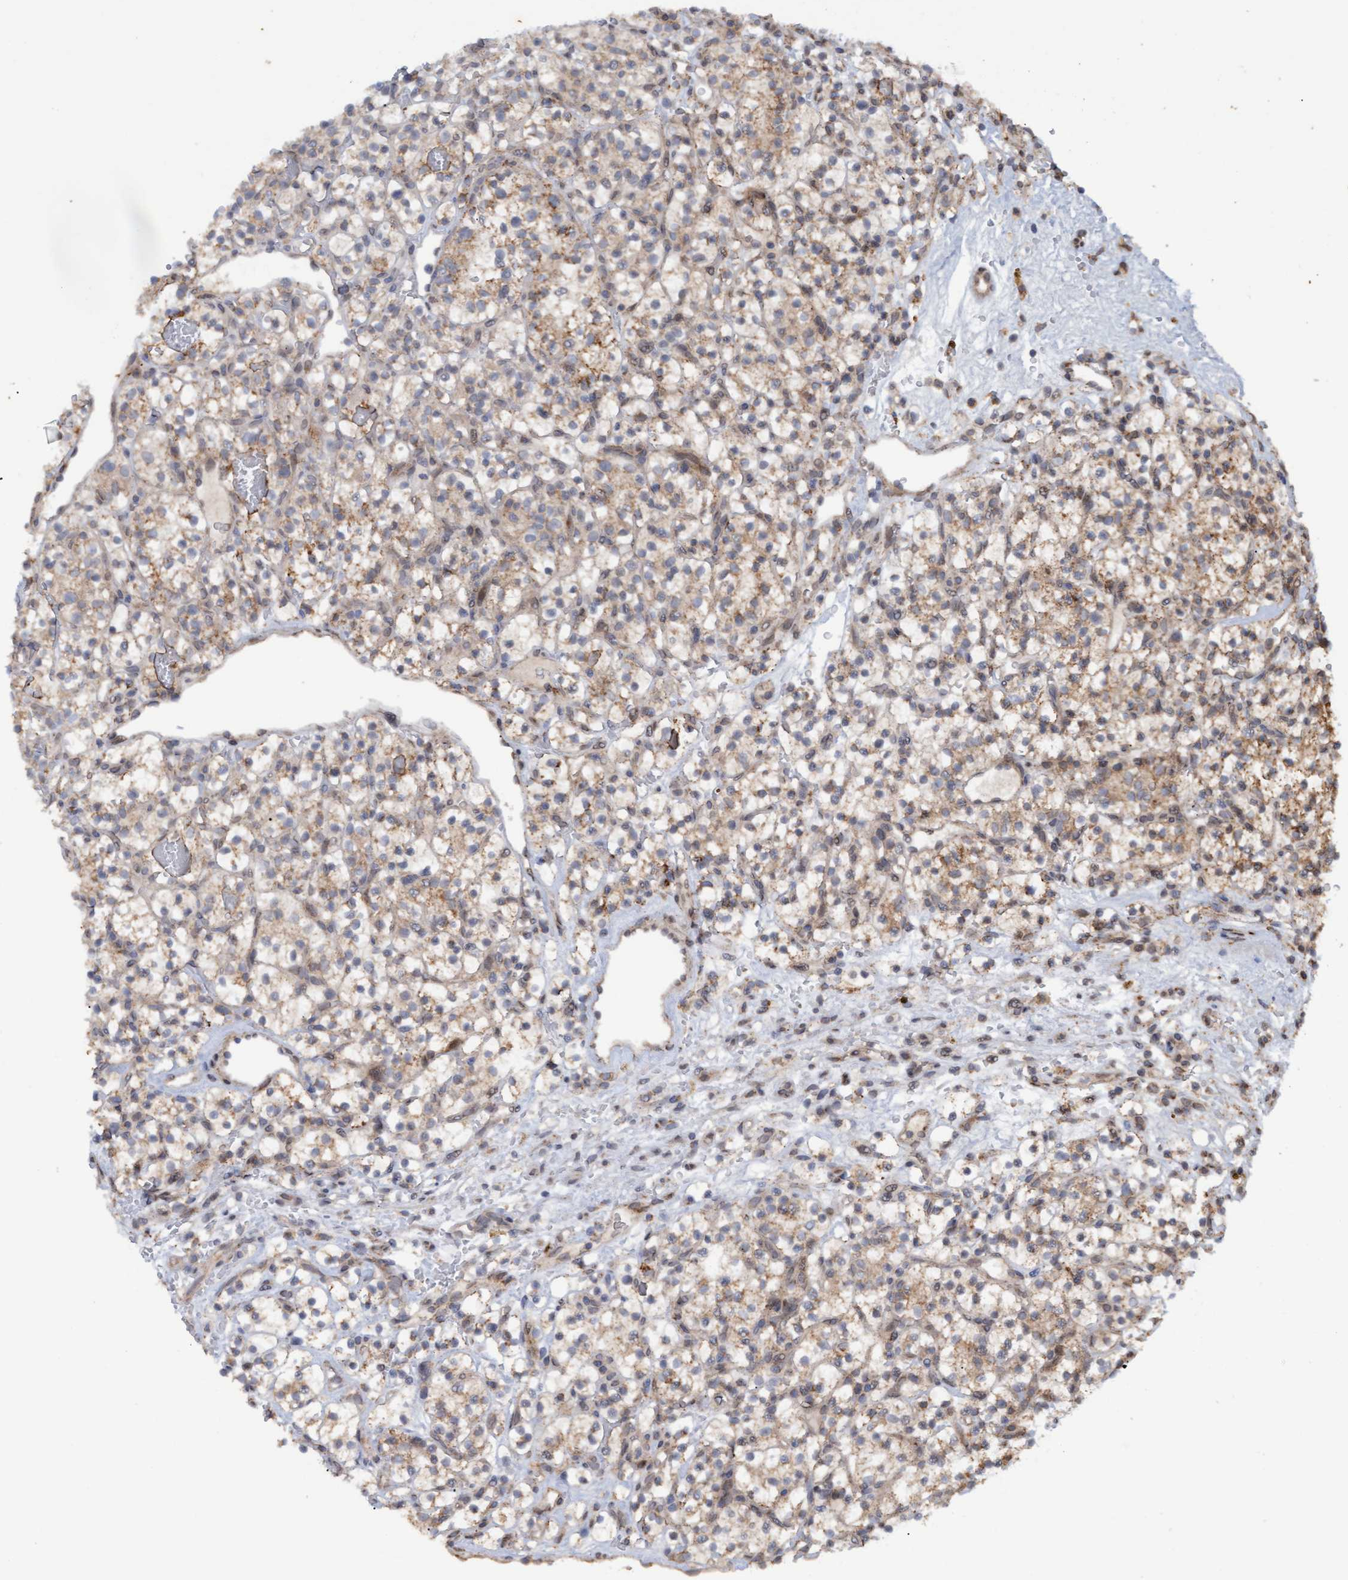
{"staining": {"intensity": "weak", "quantity": ">75%", "location": "cytoplasmic/membranous"}, "tissue": "renal cancer", "cell_type": "Tumor cells", "image_type": "cancer", "snomed": [{"axis": "morphology", "description": "Adenocarcinoma, NOS"}, {"axis": "topography", "description": "Kidney"}], "caption": "Immunohistochemistry (IHC) (DAB (3,3'-diaminobenzidine)) staining of renal cancer (adenocarcinoma) displays weak cytoplasmic/membranous protein positivity in approximately >75% of tumor cells.", "gene": "MGLL", "patient": {"sex": "female", "age": 57}}